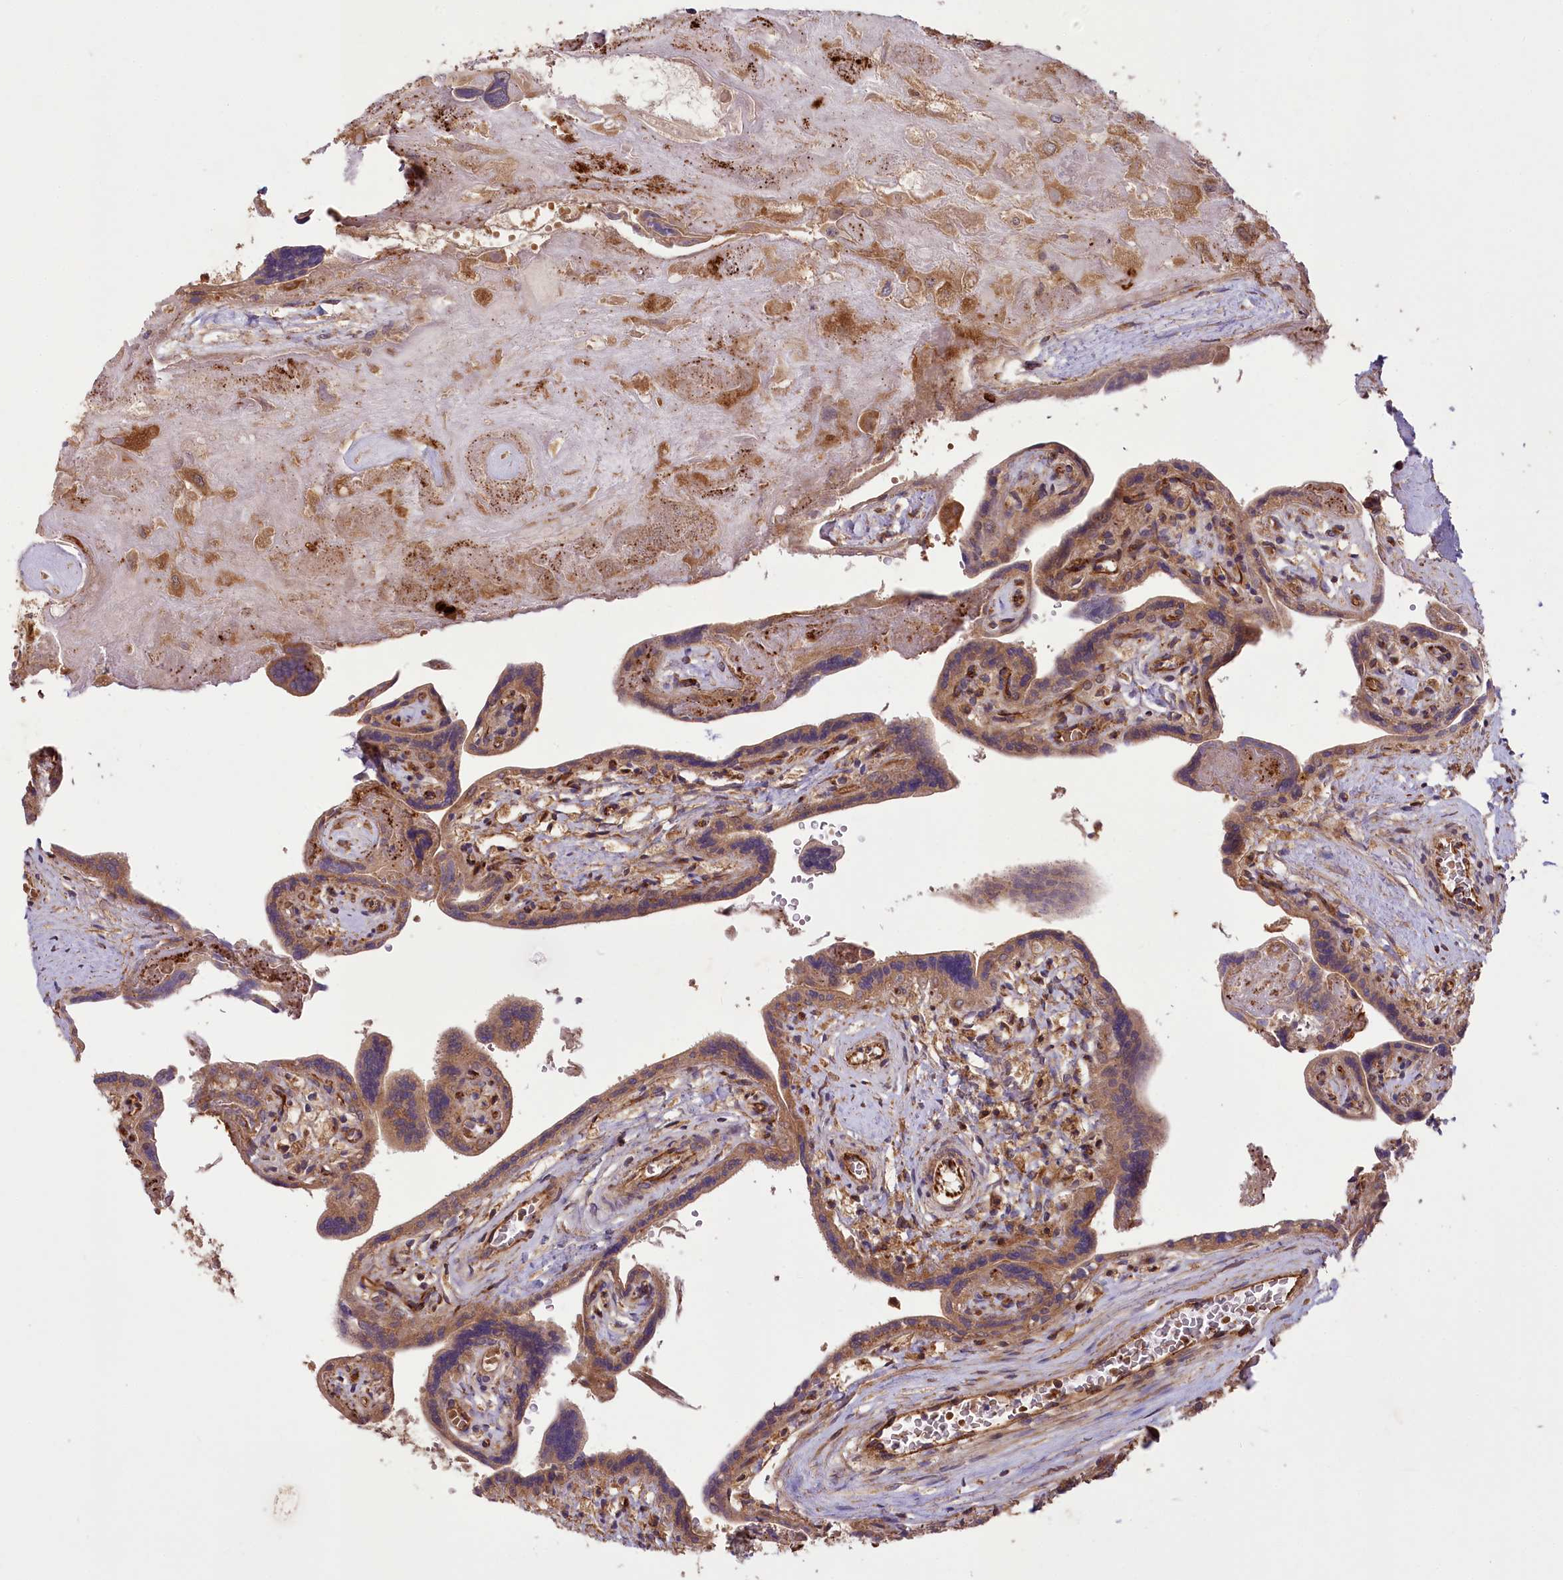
{"staining": {"intensity": "moderate", "quantity": ">75%", "location": "cytoplasmic/membranous,nuclear"}, "tissue": "placenta", "cell_type": "Trophoblastic cells", "image_type": "normal", "snomed": [{"axis": "morphology", "description": "Normal tissue, NOS"}, {"axis": "topography", "description": "Placenta"}], "caption": "The photomicrograph demonstrates staining of unremarkable placenta, revealing moderate cytoplasmic/membranous,nuclear protein staining (brown color) within trophoblastic cells.", "gene": "CARD19", "patient": {"sex": "female", "age": 37}}